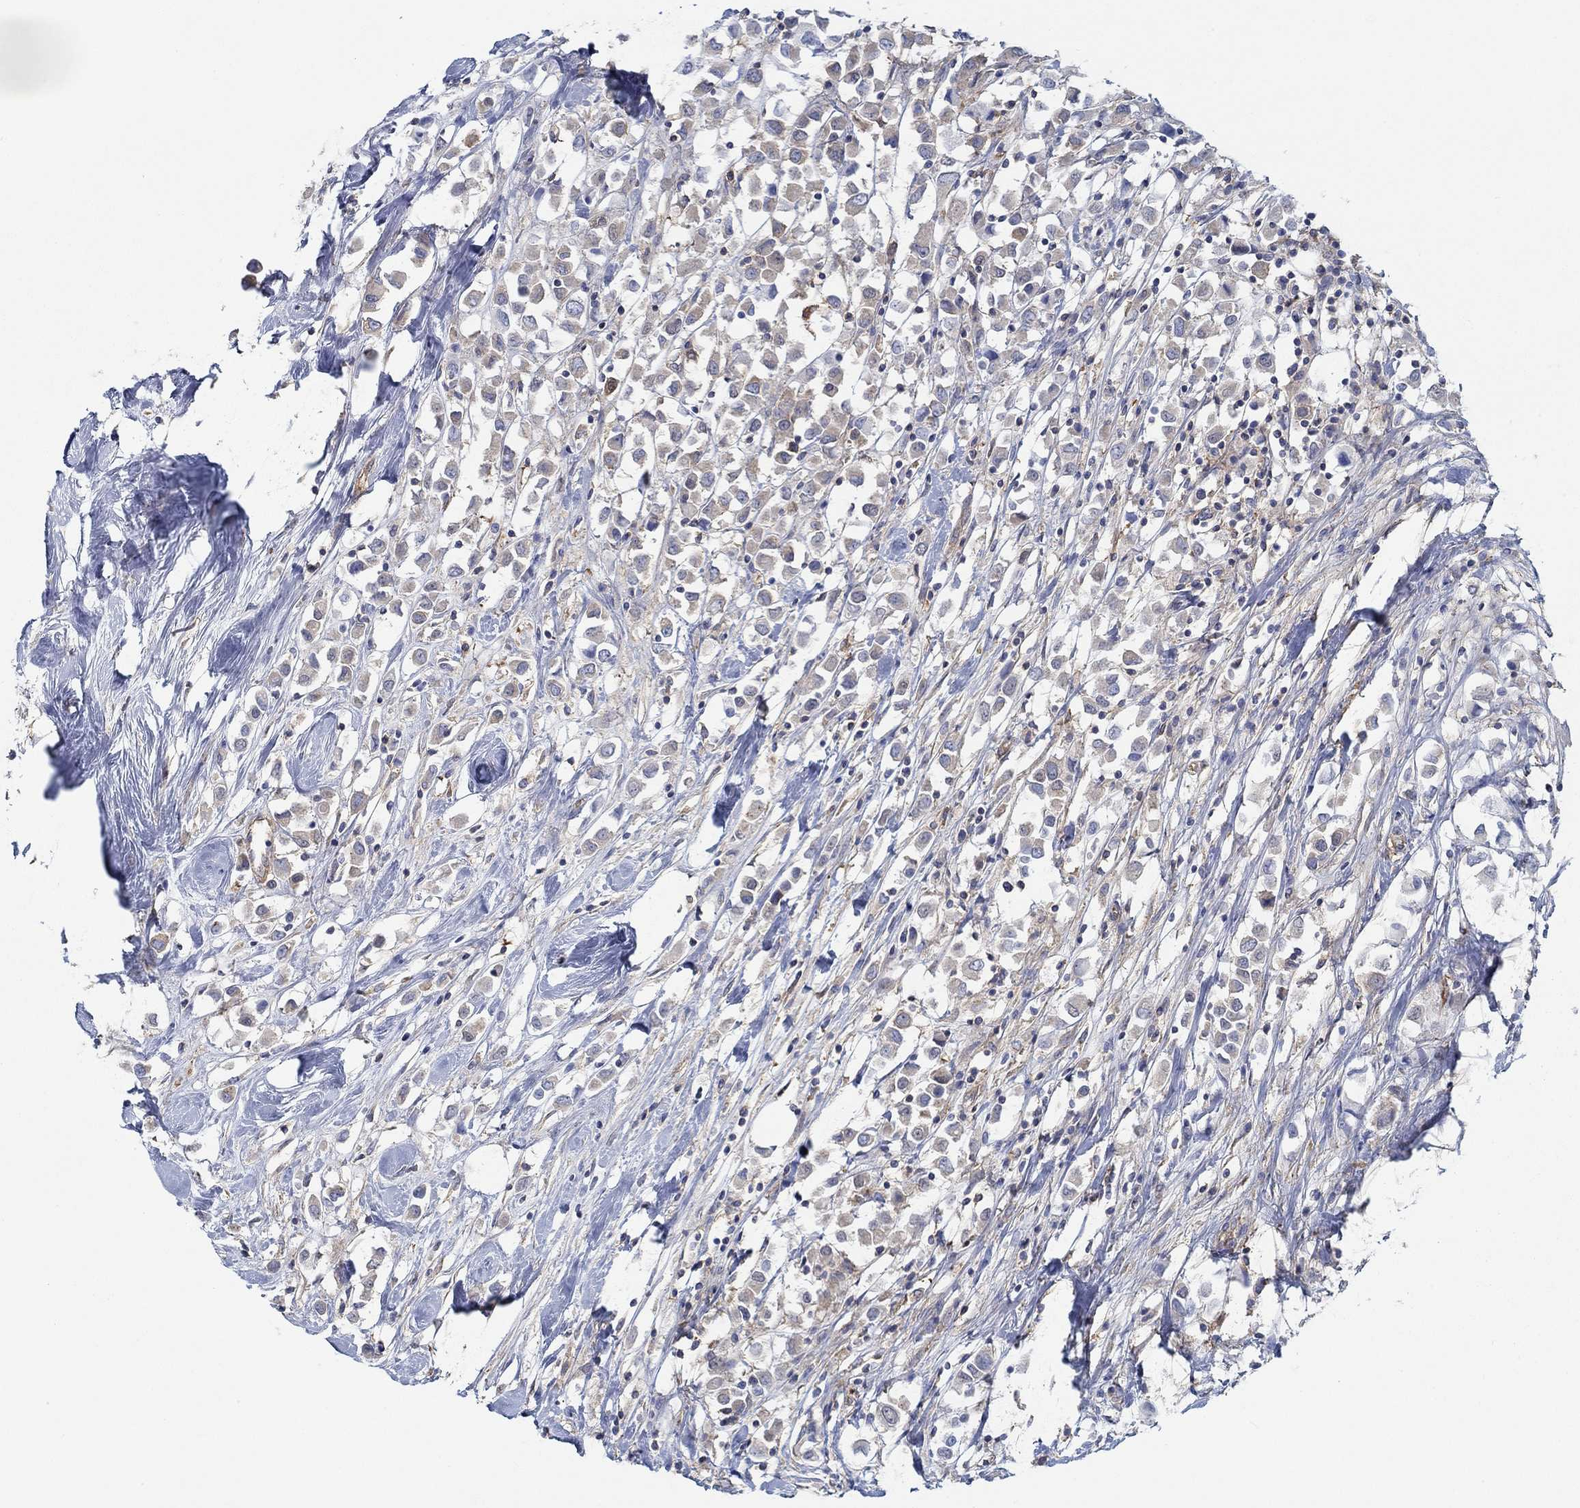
{"staining": {"intensity": "negative", "quantity": "none", "location": "none"}, "tissue": "breast cancer", "cell_type": "Tumor cells", "image_type": "cancer", "snomed": [{"axis": "morphology", "description": "Duct carcinoma"}, {"axis": "topography", "description": "Breast"}], "caption": "Breast cancer (invasive ductal carcinoma) stained for a protein using immunohistochemistry (IHC) exhibits no positivity tumor cells.", "gene": "SPAG9", "patient": {"sex": "female", "age": 61}}